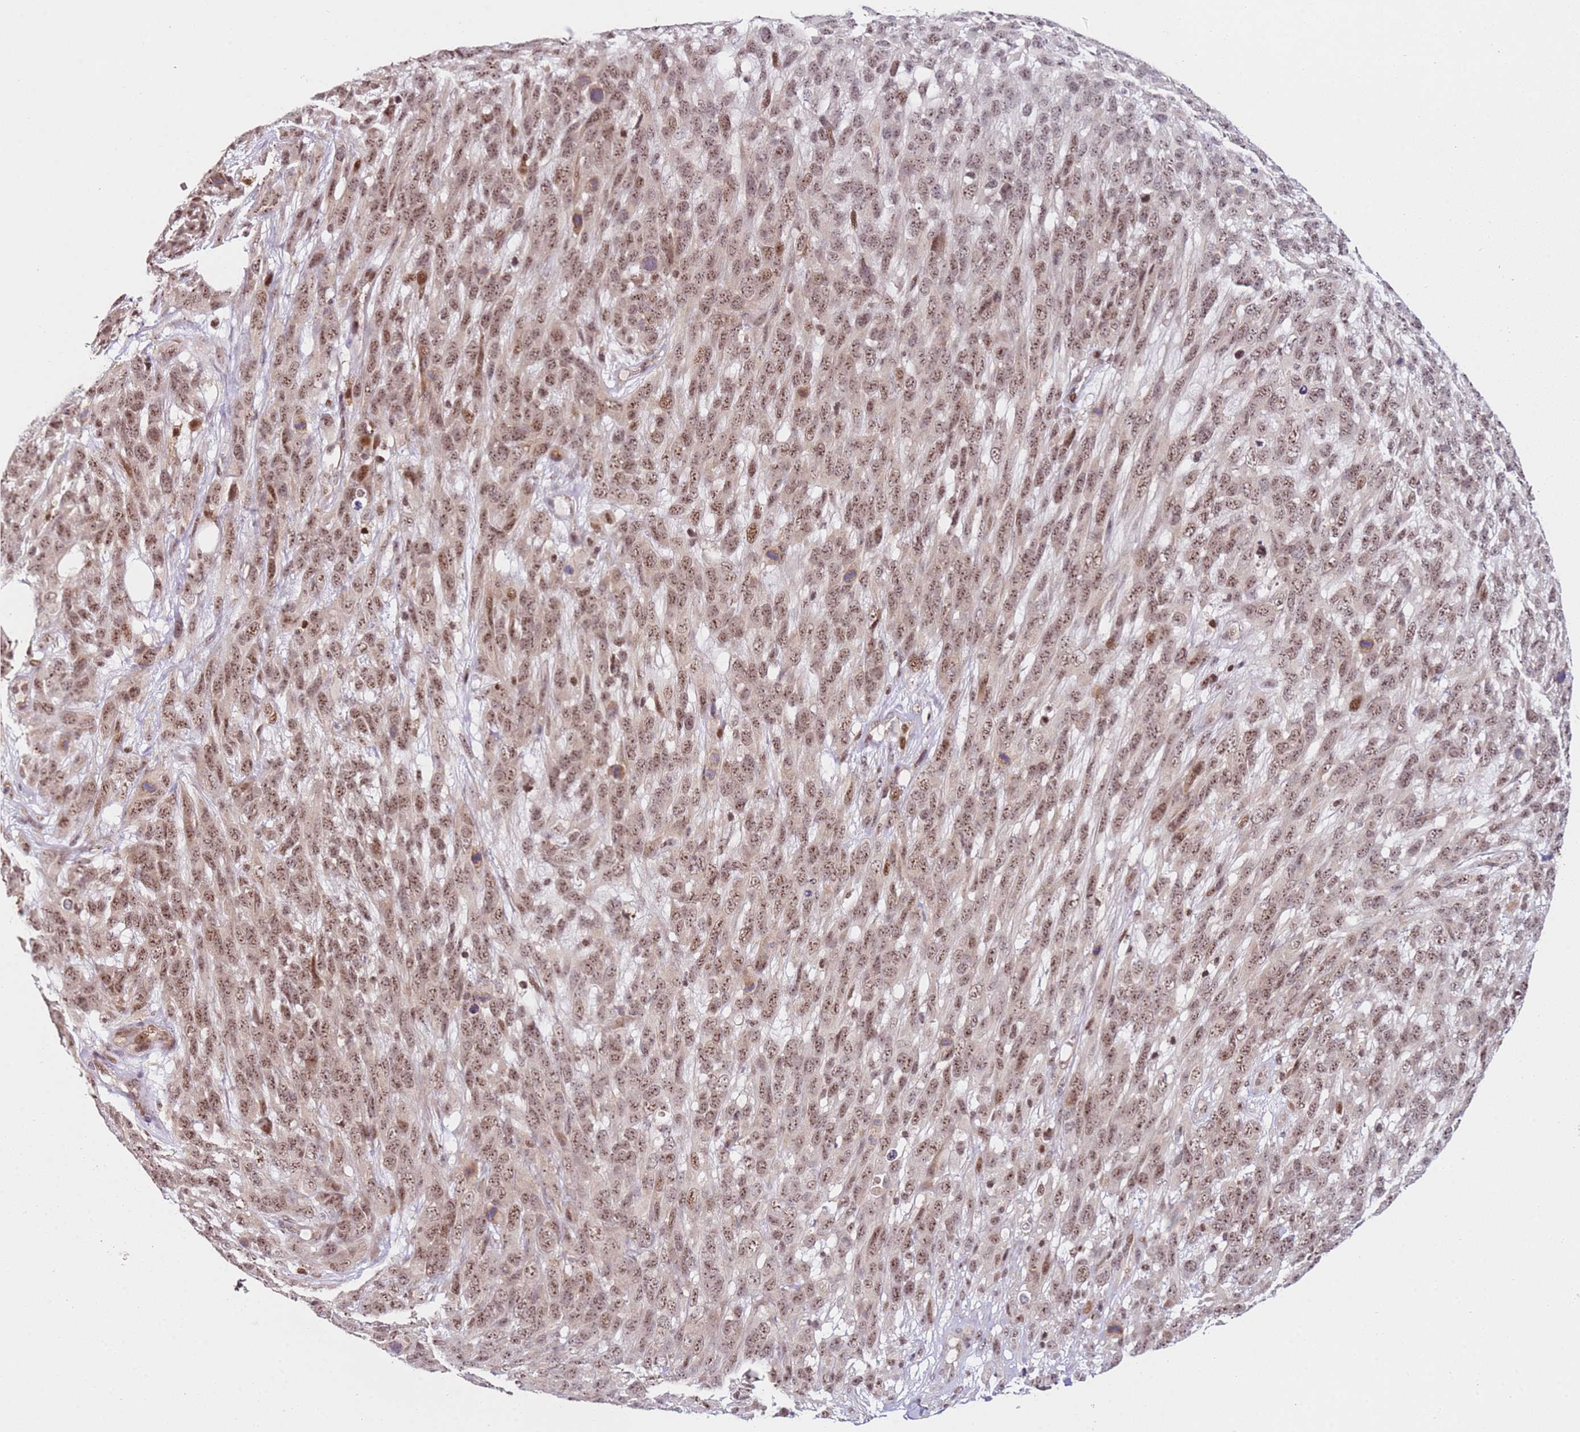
{"staining": {"intensity": "moderate", "quantity": ">75%", "location": "nuclear"}, "tissue": "melanoma", "cell_type": "Tumor cells", "image_type": "cancer", "snomed": [{"axis": "morphology", "description": "Normal morphology"}, {"axis": "morphology", "description": "Malignant melanoma, NOS"}, {"axis": "topography", "description": "Skin"}], "caption": "Protein positivity by IHC displays moderate nuclear staining in about >75% of tumor cells in malignant melanoma.", "gene": "LGALSL", "patient": {"sex": "female", "age": 72}}